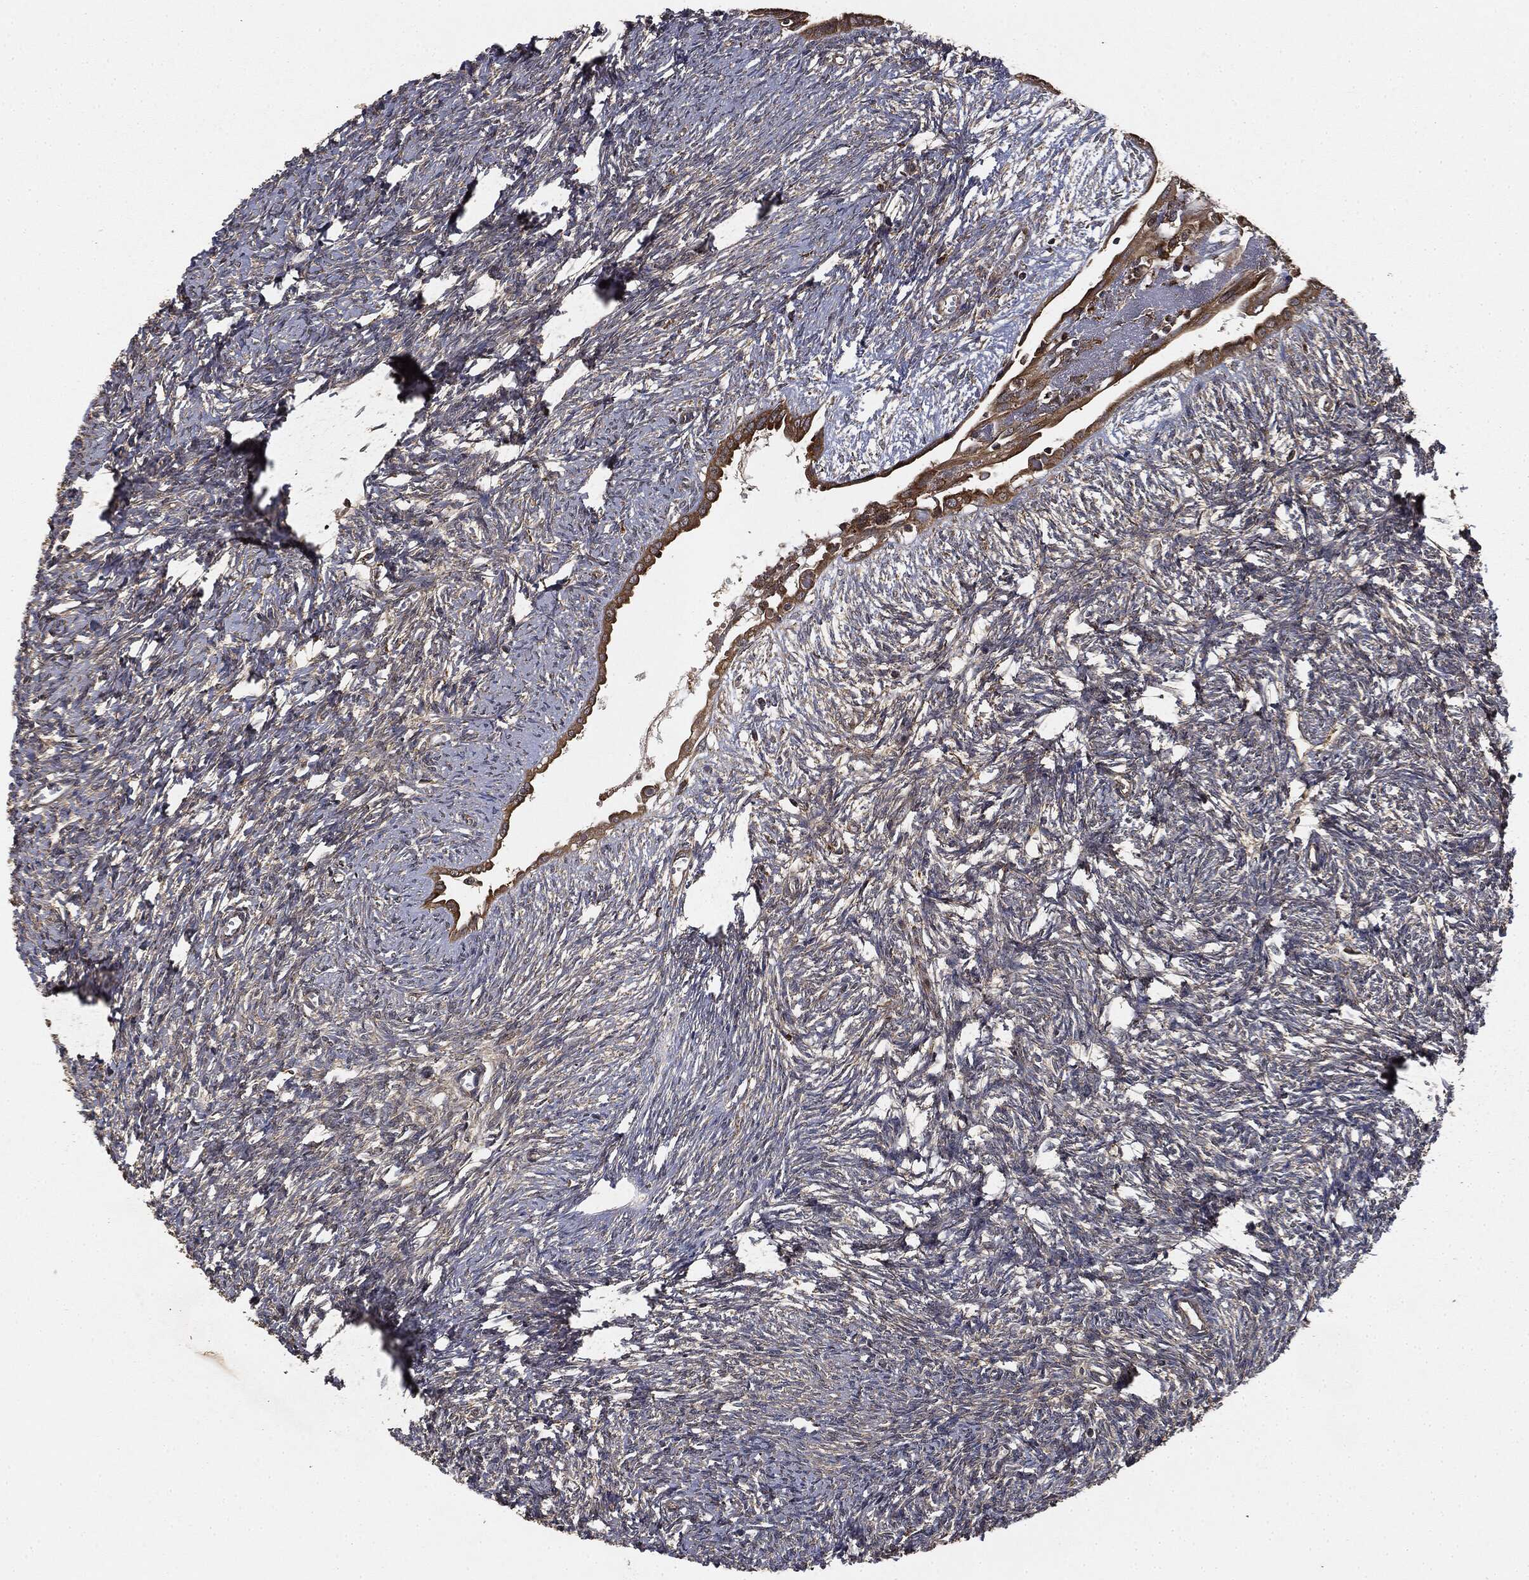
{"staining": {"intensity": "moderate", "quantity": "<25%", "location": "cytoplasmic/membranous"}, "tissue": "ovary", "cell_type": "Follicle cells", "image_type": "normal", "snomed": [{"axis": "morphology", "description": "Normal tissue, NOS"}, {"axis": "topography", "description": "Fallopian tube"}, {"axis": "topography", "description": "Ovary"}], "caption": "Immunohistochemical staining of unremarkable human ovary exhibits moderate cytoplasmic/membranous protein staining in about <25% of follicle cells. Using DAB (brown) and hematoxylin (blue) stains, captured at high magnification using brightfield microscopy.", "gene": "MIER2", "patient": {"sex": "female", "age": 33}}